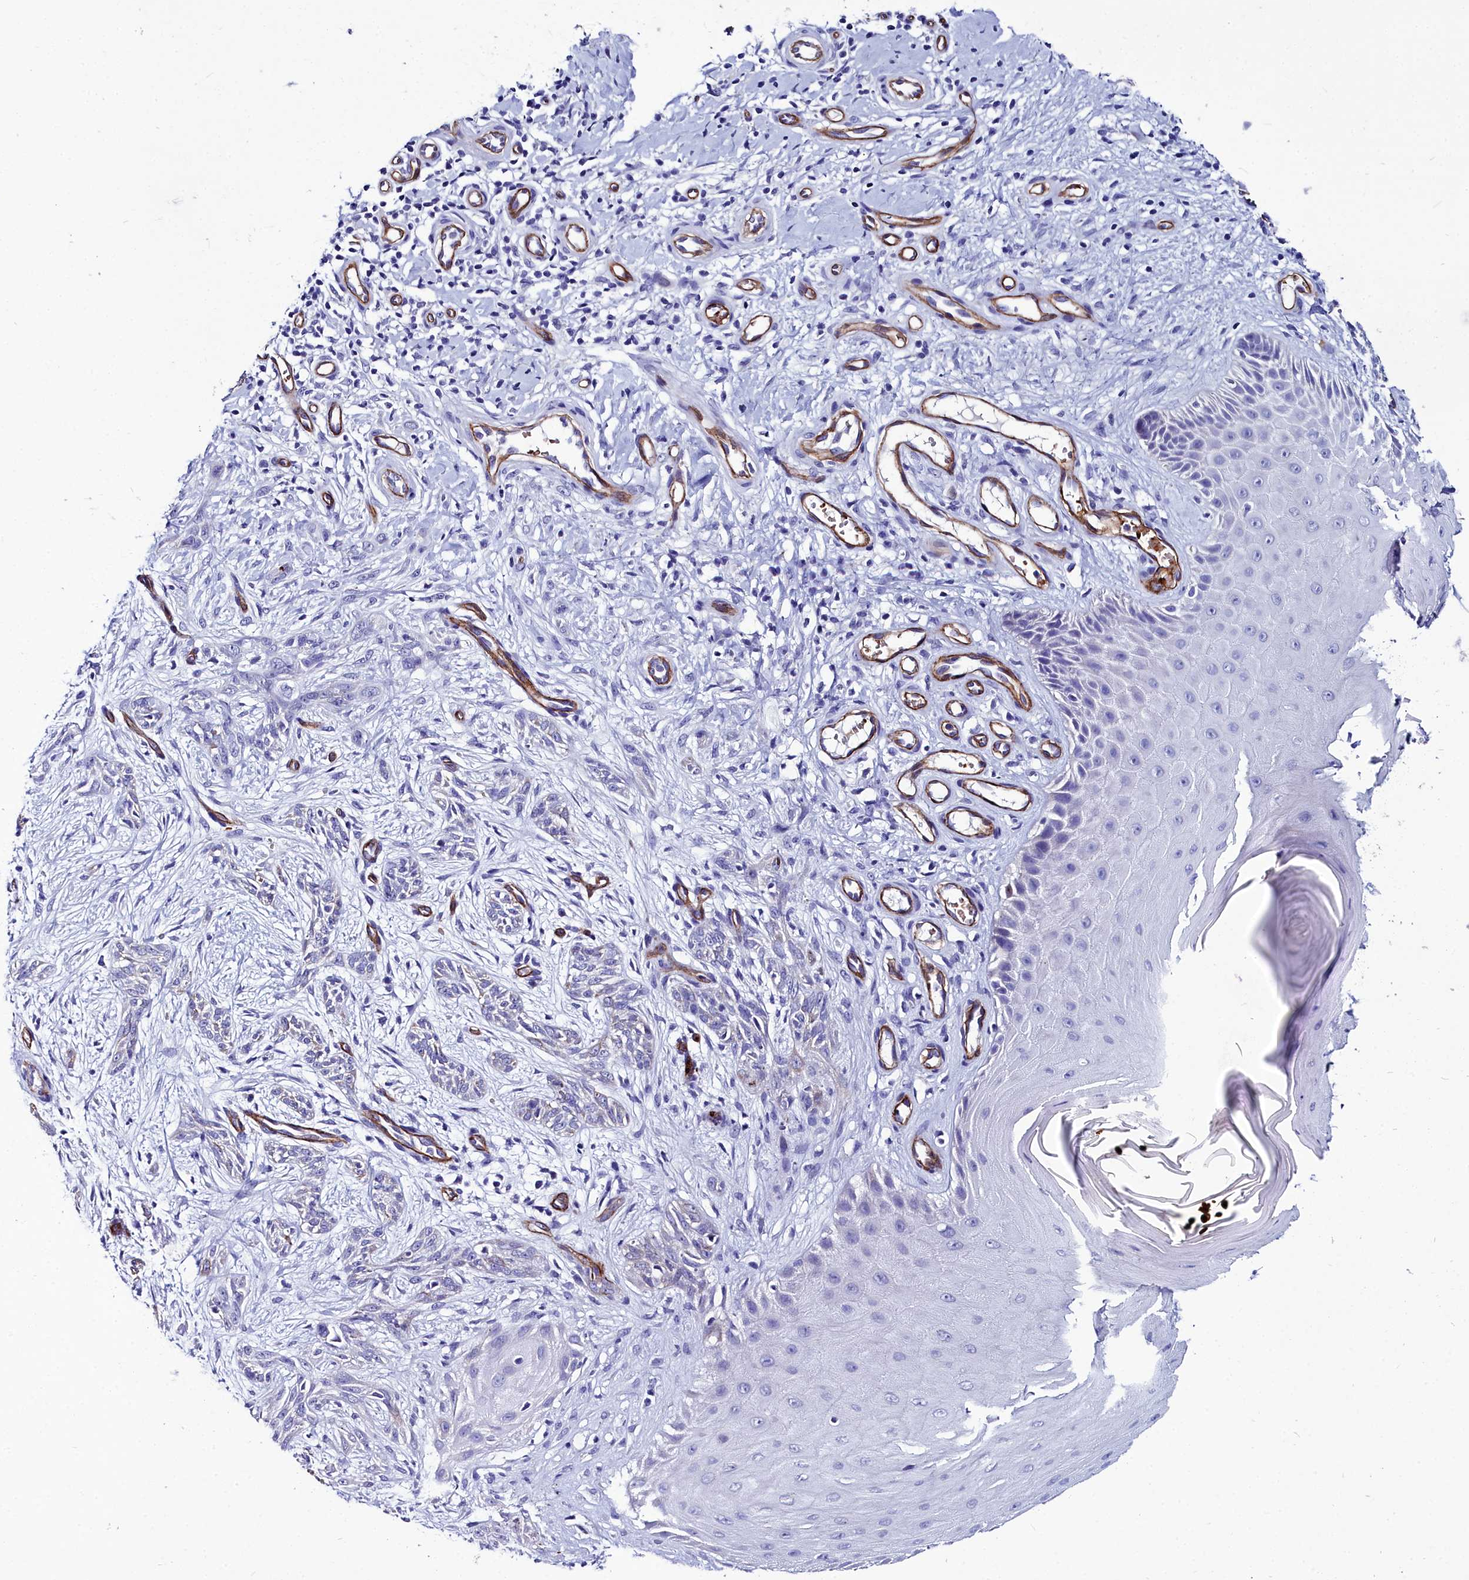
{"staining": {"intensity": "negative", "quantity": "none", "location": "none"}, "tissue": "skin cancer", "cell_type": "Tumor cells", "image_type": "cancer", "snomed": [{"axis": "morphology", "description": "Basal cell carcinoma"}, {"axis": "topography", "description": "Skin"}], "caption": "A photomicrograph of skin basal cell carcinoma stained for a protein demonstrates no brown staining in tumor cells.", "gene": "CYP4F11", "patient": {"sex": "female", "age": 82}}